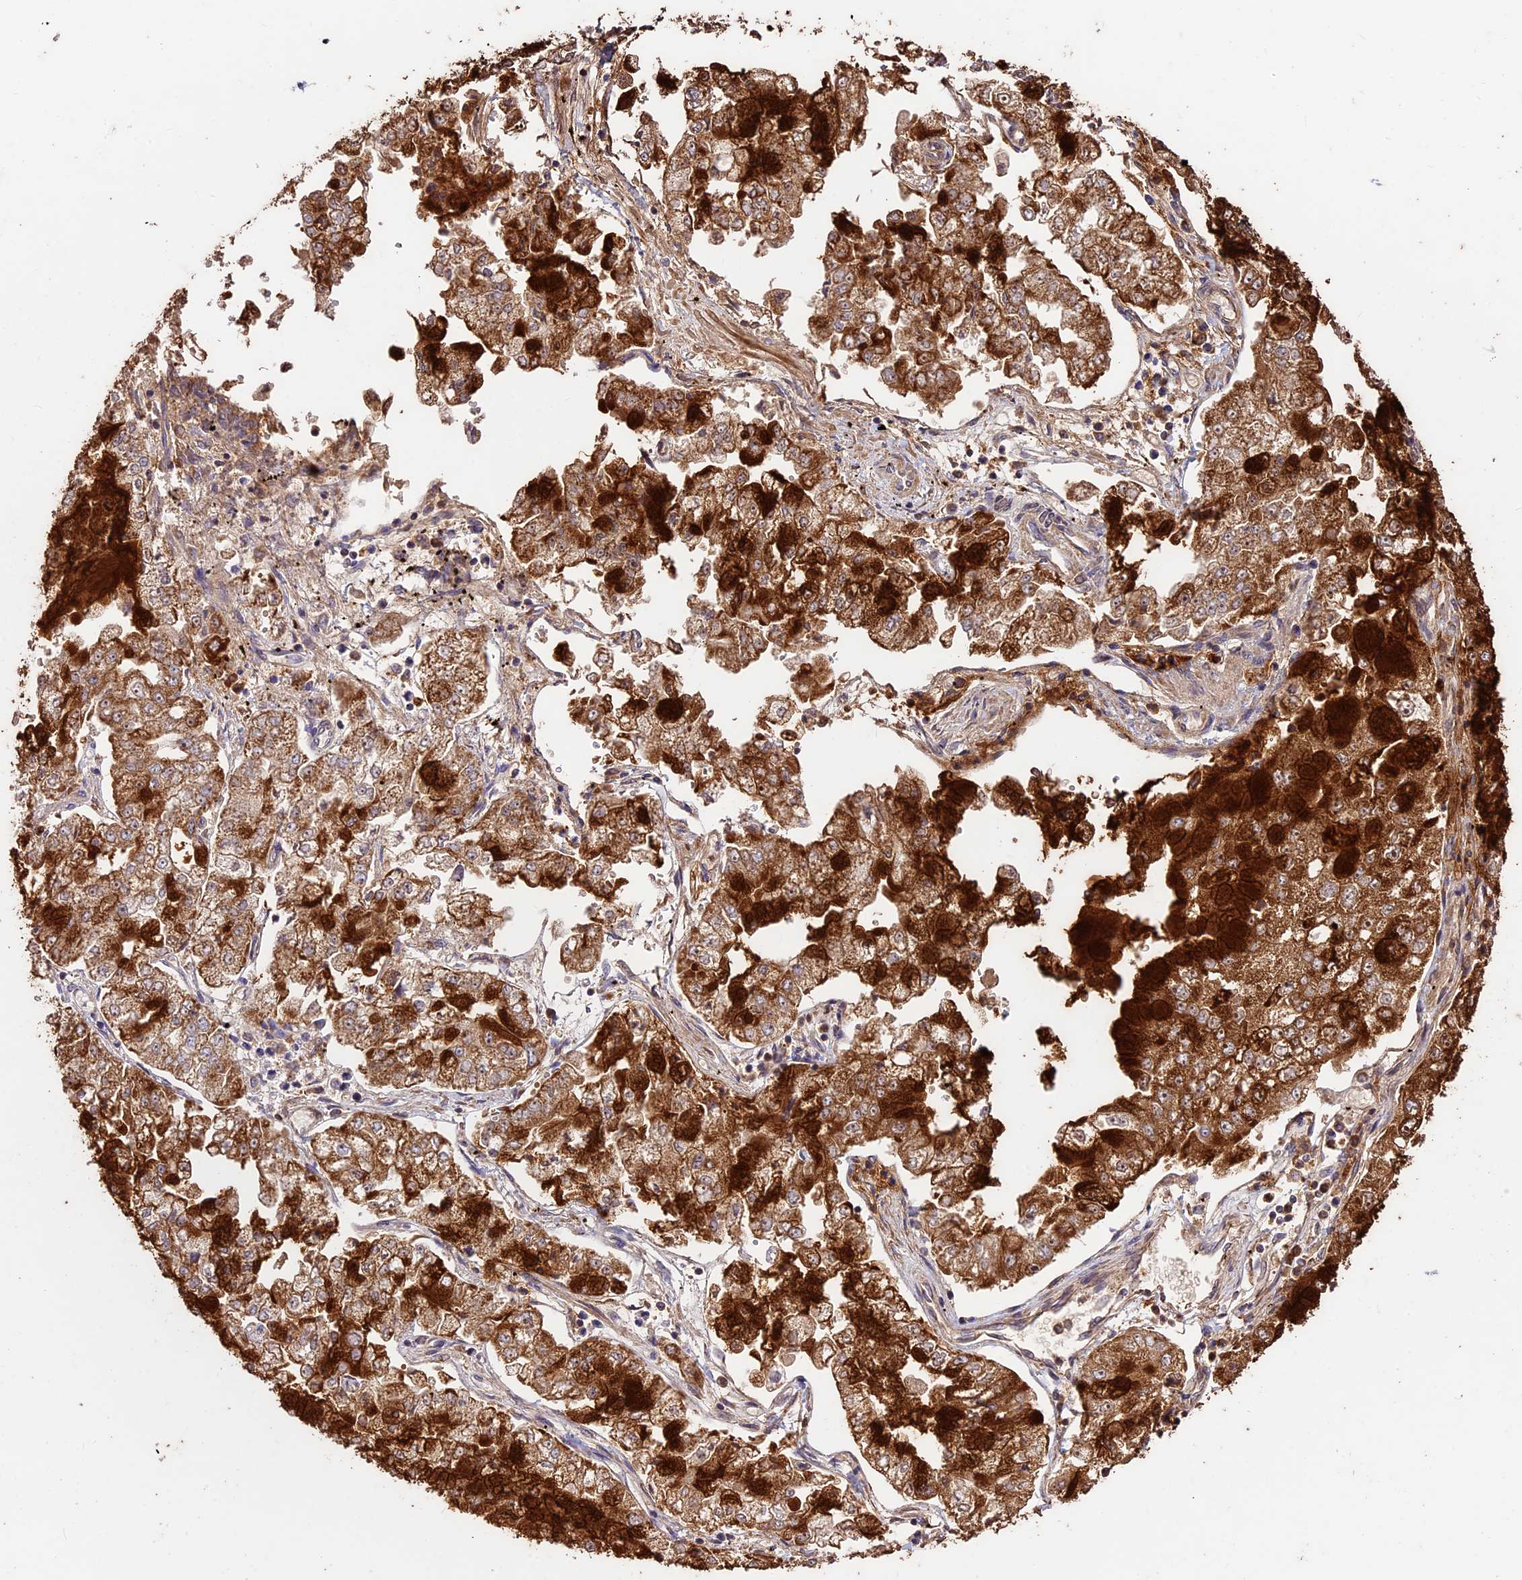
{"staining": {"intensity": "strong", "quantity": ">75%", "location": "cytoplasmic/membranous"}, "tissue": "stomach cancer", "cell_type": "Tumor cells", "image_type": "cancer", "snomed": [{"axis": "morphology", "description": "Adenocarcinoma, NOS"}, {"axis": "topography", "description": "Stomach"}], "caption": "Immunohistochemistry (IHC) micrograph of neoplastic tissue: adenocarcinoma (stomach) stained using immunohistochemistry displays high levels of strong protein expression localized specifically in the cytoplasmic/membranous of tumor cells, appearing as a cytoplasmic/membranous brown color.", "gene": "CRLF1", "patient": {"sex": "male", "age": 76}}